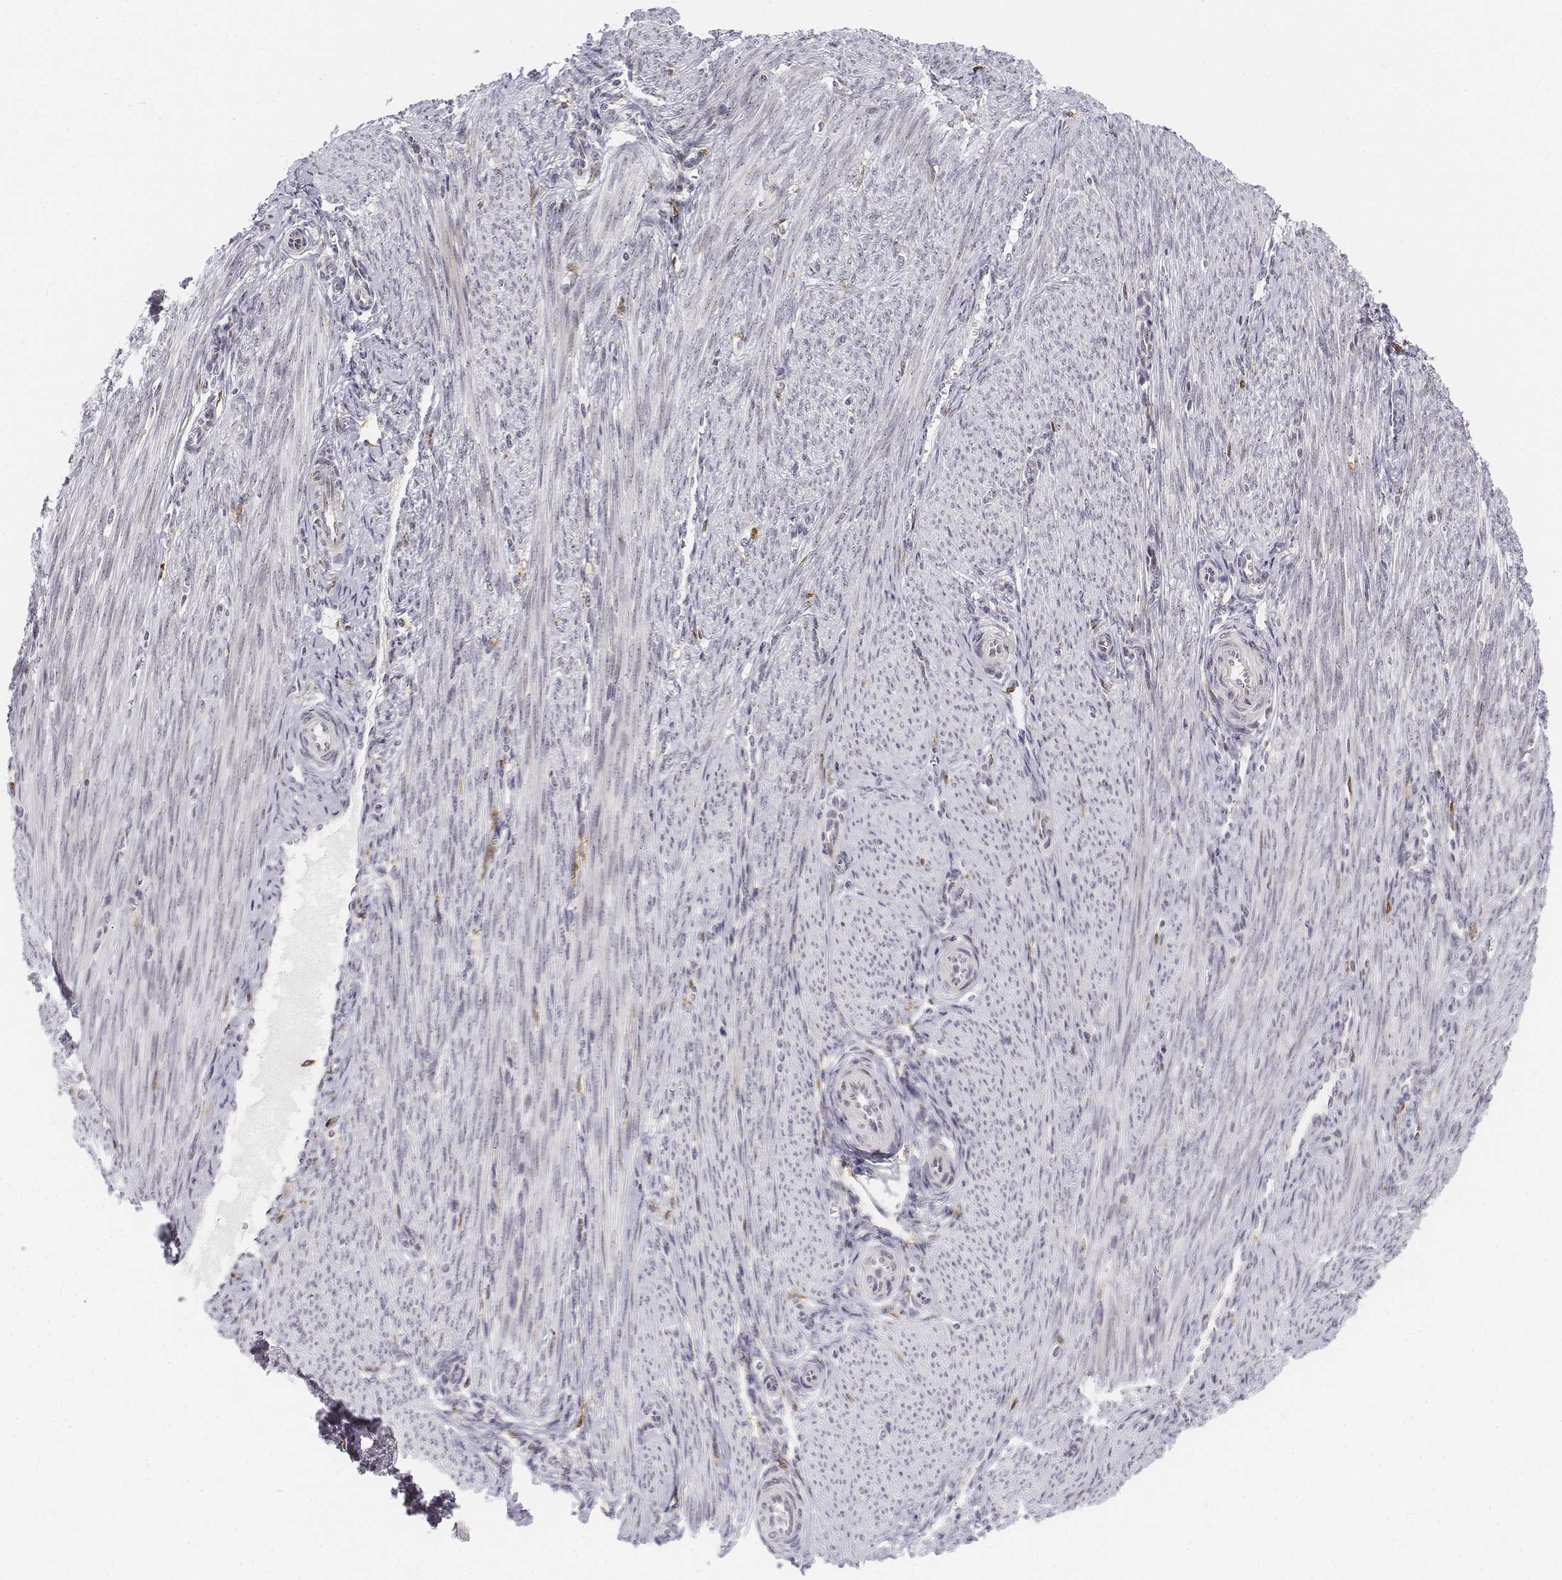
{"staining": {"intensity": "negative", "quantity": "none", "location": "none"}, "tissue": "endometrium", "cell_type": "Cells in endometrial stroma", "image_type": "normal", "snomed": [{"axis": "morphology", "description": "Normal tissue, NOS"}, {"axis": "topography", "description": "Endometrium"}], "caption": "Cells in endometrial stroma show no significant protein positivity in normal endometrium. Brightfield microscopy of immunohistochemistry (IHC) stained with DAB (3,3'-diaminobenzidine) (brown) and hematoxylin (blue), captured at high magnification.", "gene": "CD14", "patient": {"sex": "female", "age": 39}}